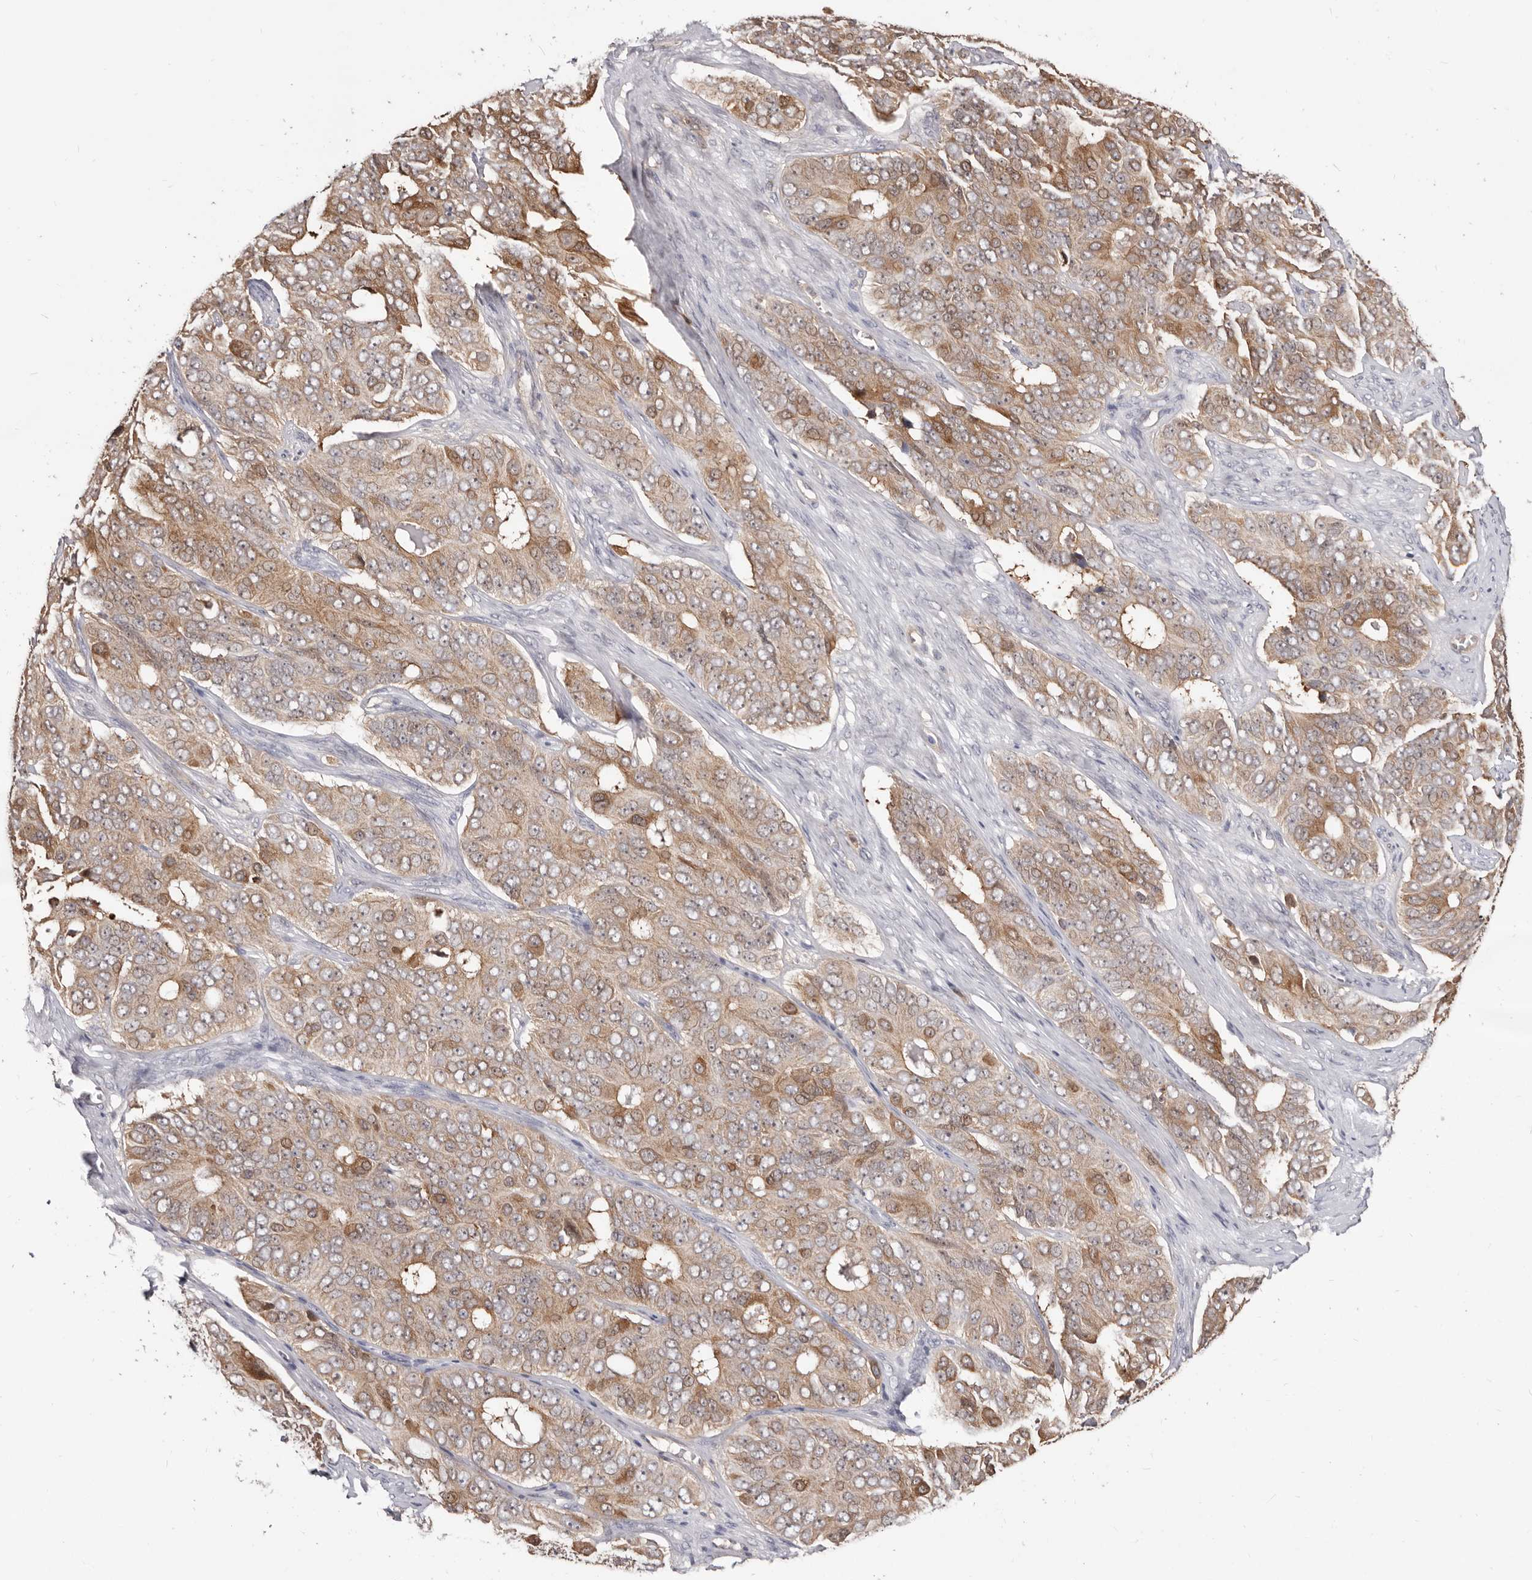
{"staining": {"intensity": "moderate", "quantity": ">75%", "location": "cytoplasmic/membranous"}, "tissue": "ovarian cancer", "cell_type": "Tumor cells", "image_type": "cancer", "snomed": [{"axis": "morphology", "description": "Carcinoma, endometroid"}, {"axis": "topography", "description": "Ovary"}], "caption": "Ovarian cancer was stained to show a protein in brown. There is medium levels of moderate cytoplasmic/membranous expression in approximately >75% of tumor cells.", "gene": "TC2N", "patient": {"sex": "female", "age": 51}}